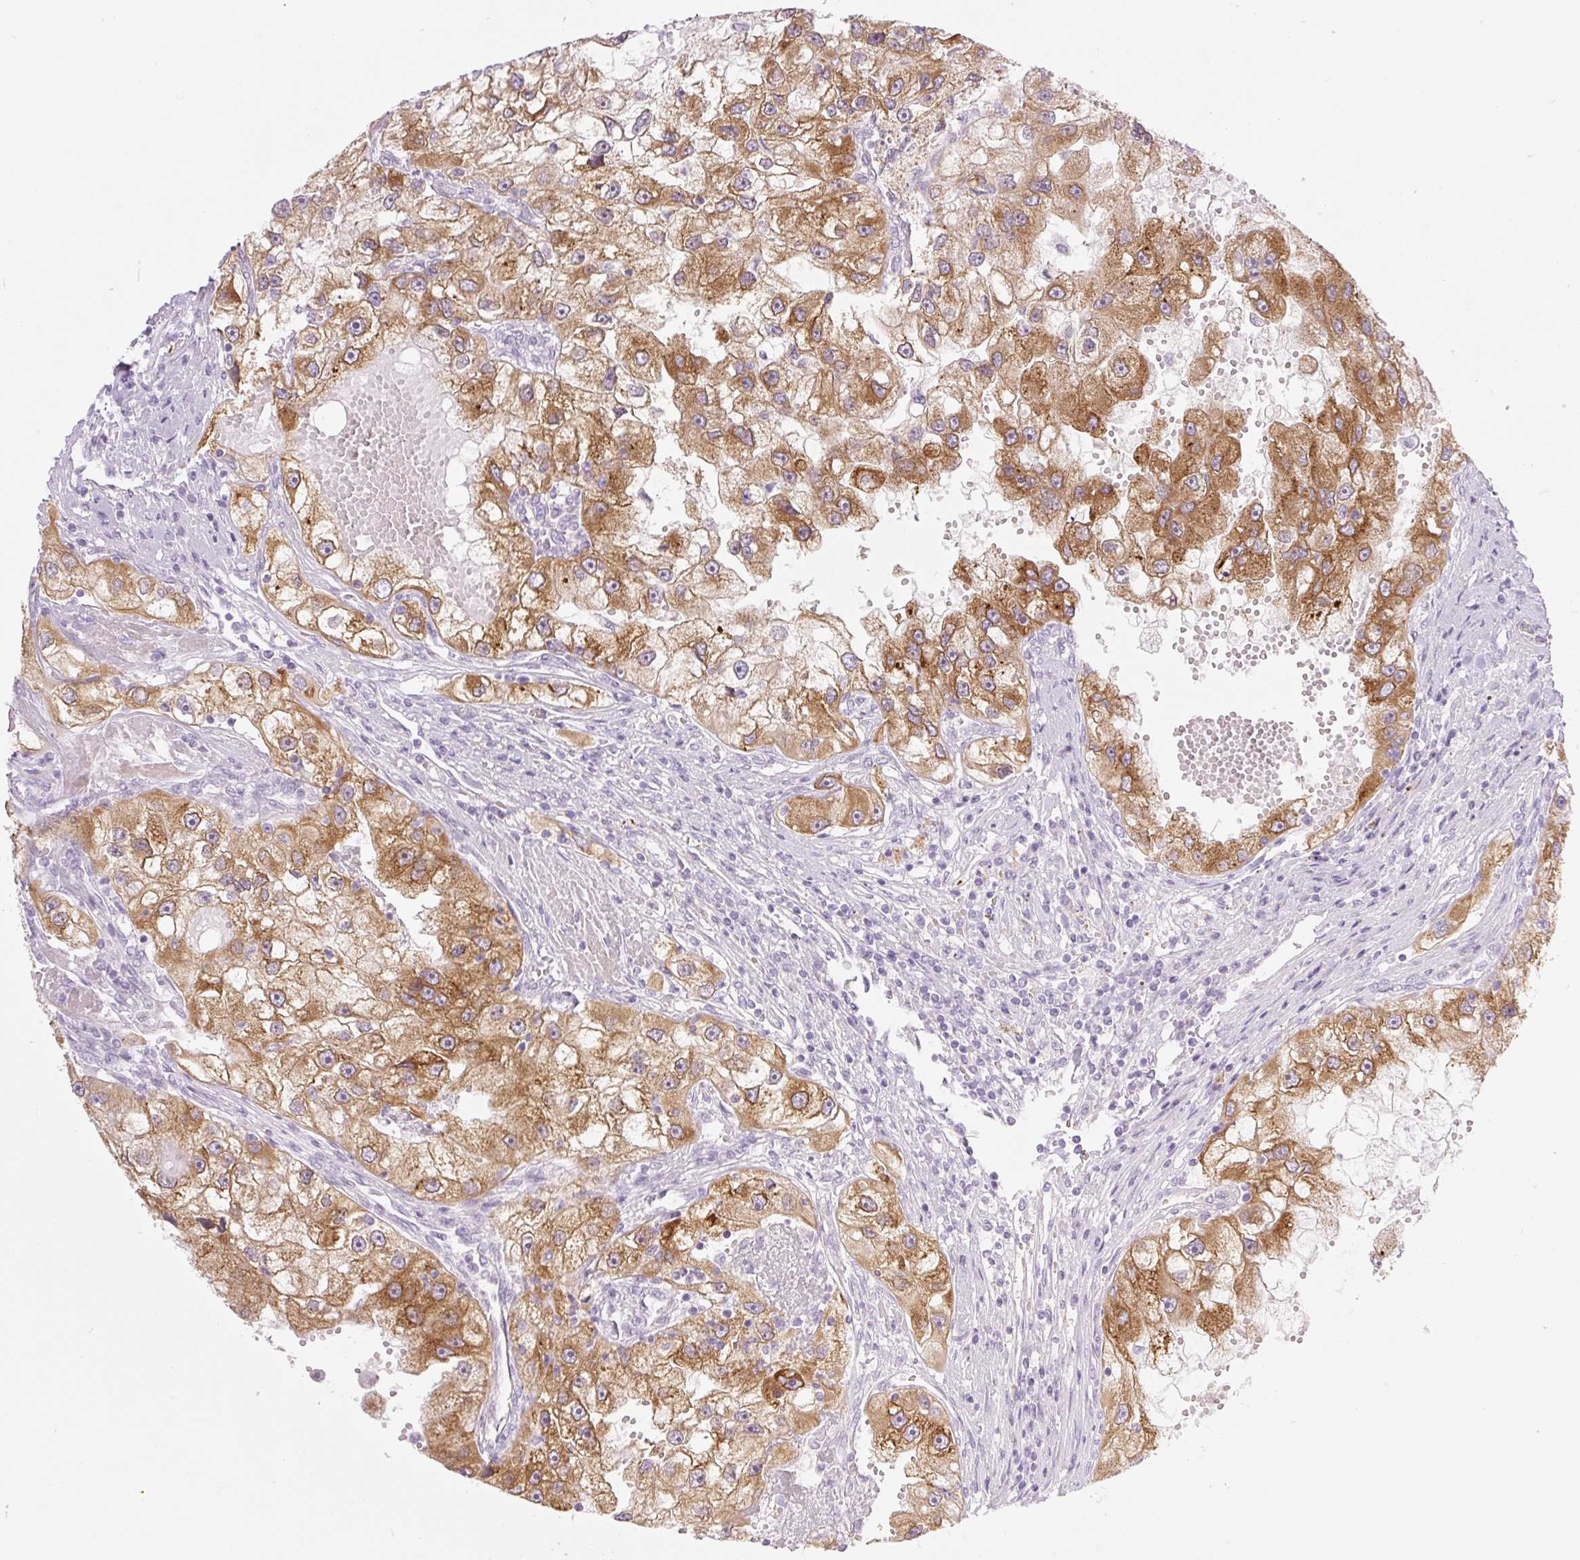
{"staining": {"intensity": "strong", "quantity": ">75%", "location": "cytoplasmic/membranous"}, "tissue": "renal cancer", "cell_type": "Tumor cells", "image_type": "cancer", "snomed": [{"axis": "morphology", "description": "Adenocarcinoma, NOS"}, {"axis": "topography", "description": "Kidney"}], "caption": "High-magnification brightfield microscopy of adenocarcinoma (renal) stained with DAB (3,3'-diaminobenzidine) (brown) and counterstained with hematoxylin (blue). tumor cells exhibit strong cytoplasmic/membranous expression is identified in about>75% of cells. Immunohistochemistry (ihc) stains the protein in brown and the nuclei are stained blue.", "gene": "MIA2", "patient": {"sex": "male", "age": 63}}